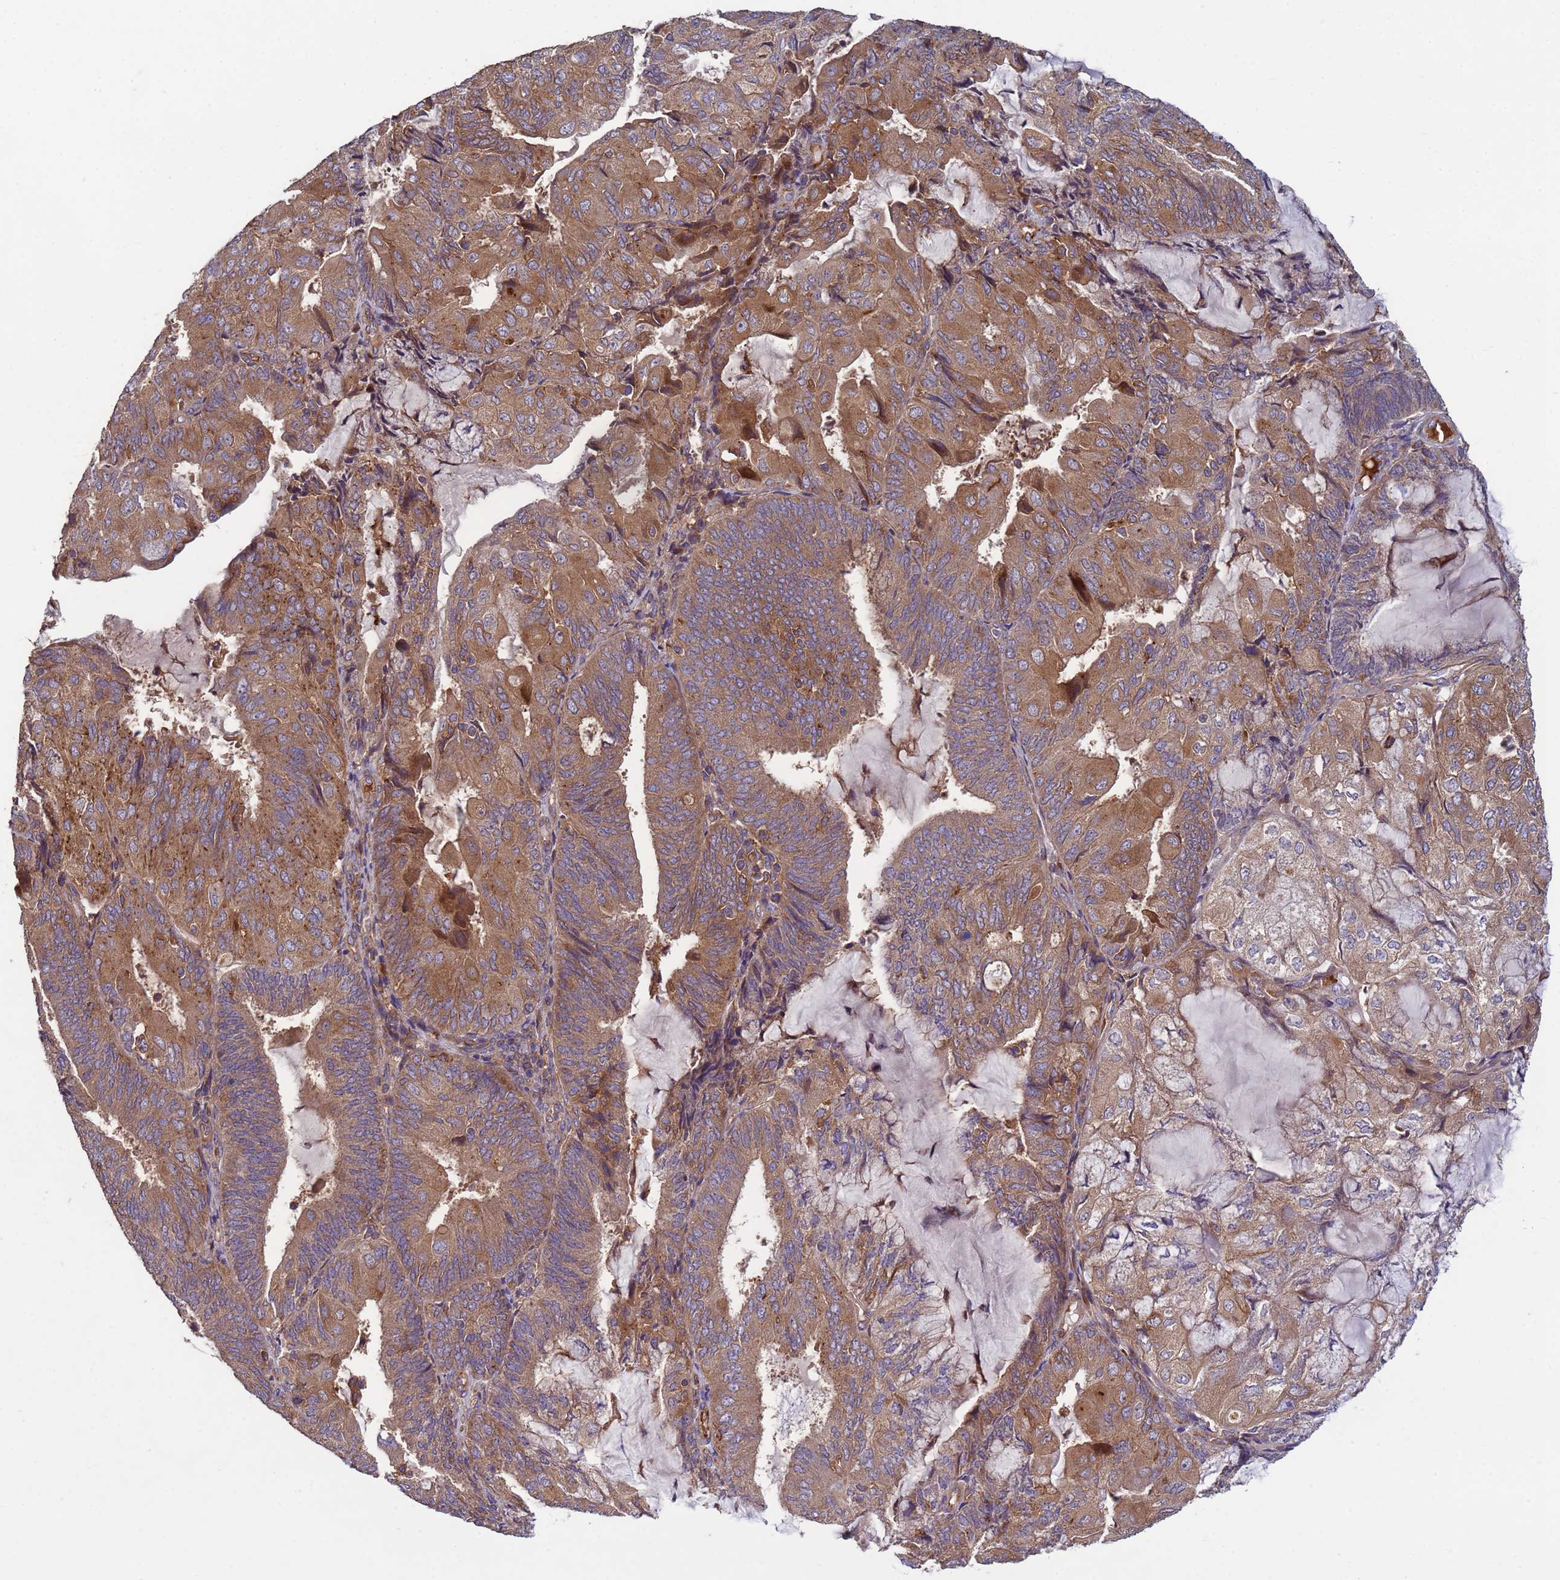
{"staining": {"intensity": "moderate", "quantity": ">75%", "location": "cytoplasmic/membranous"}, "tissue": "endometrial cancer", "cell_type": "Tumor cells", "image_type": "cancer", "snomed": [{"axis": "morphology", "description": "Adenocarcinoma, NOS"}, {"axis": "topography", "description": "Endometrium"}], "caption": "An image of adenocarcinoma (endometrial) stained for a protein demonstrates moderate cytoplasmic/membranous brown staining in tumor cells.", "gene": "RAB10", "patient": {"sex": "female", "age": 81}}